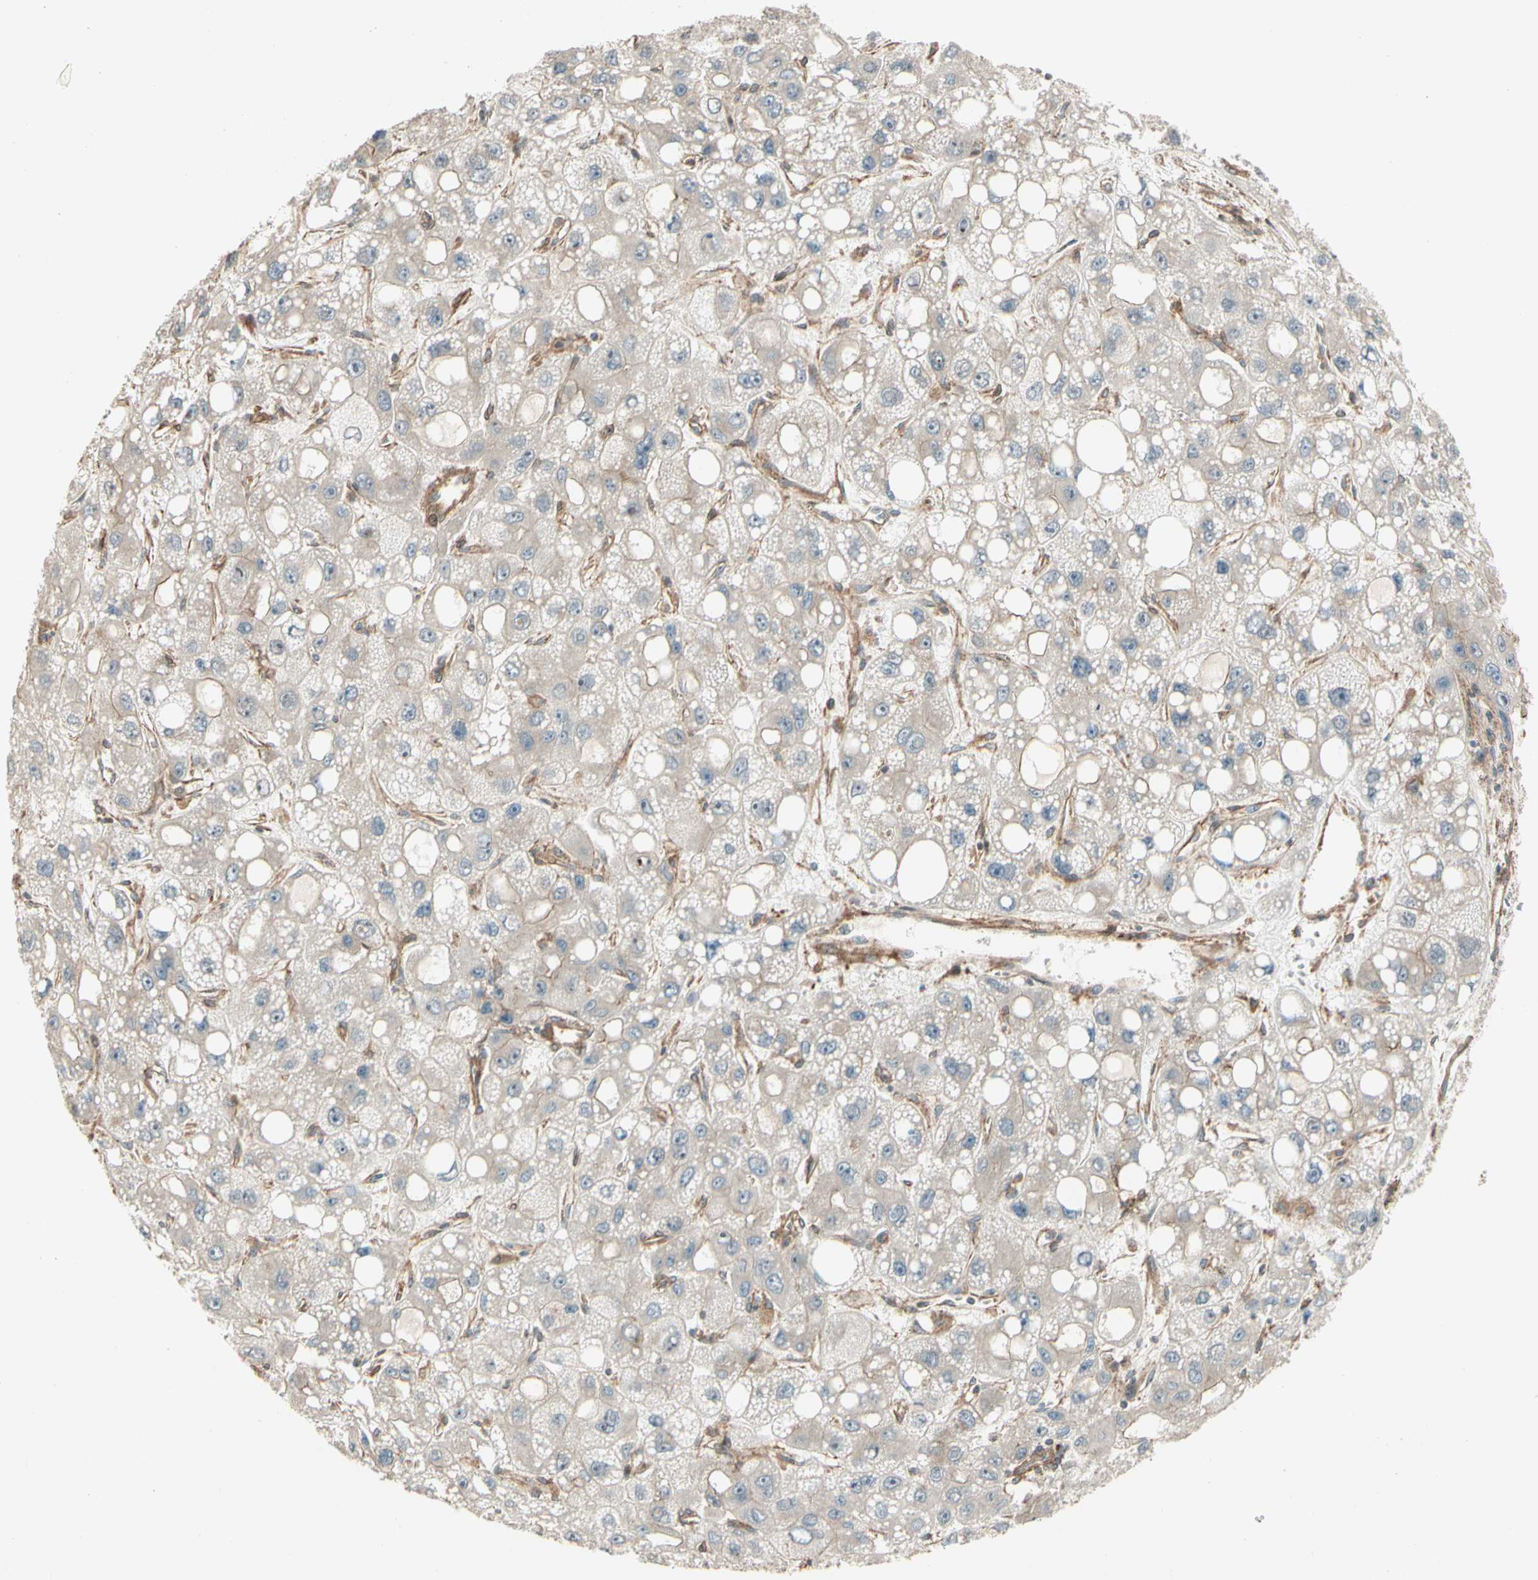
{"staining": {"intensity": "weak", "quantity": "<25%", "location": "cytoplasmic/membranous"}, "tissue": "liver cancer", "cell_type": "Tumor cells", "image_type": "cancer", "snomed": [{"axis": "morphology", "description": "Carcinoma, Hepatocellular, NOS"}, {"axis": "topography", "description": "Liver"}], "caption": "Photomicrograph shows no significant protein positivity in tumor cells of liver cancer (hepatocellular carcinoma).", "gene": "FKBP15", "patient": {"sex": "male", "age": 55}}